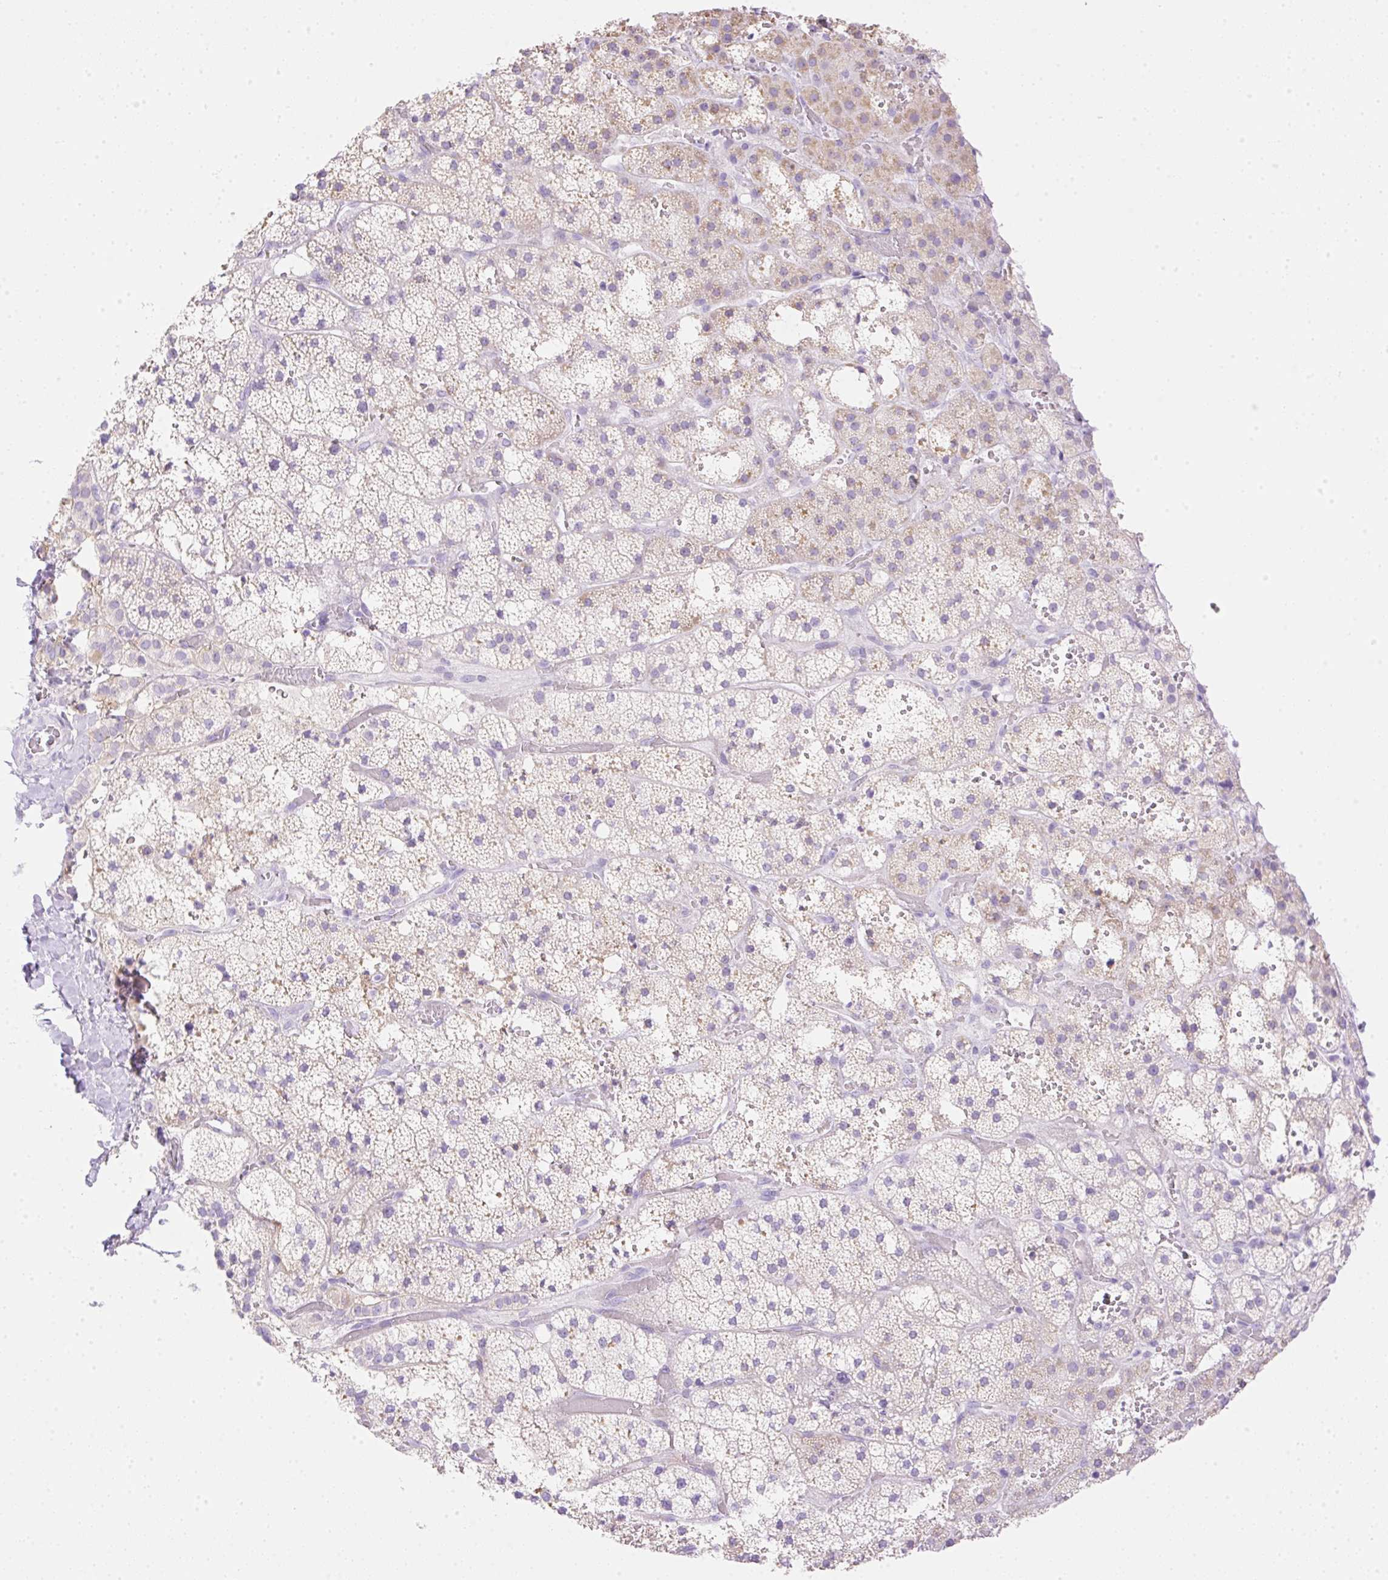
{"staining": {"intensity": "weak", "quantity": "<25%", "location": "cytoplasmic/membranous"}, "tissue": "adrenal gland", "cell_type": "Glandular cells", "image_type": "normal", "snomed": [{"axis": "morphology", "description": "Normal tissue, NOS"}, {"axis": "topography", "description": "Adrenal gland"}], "caption": "DAB immunohistochemical staining of unremarkable human adrenal gland shows no significant expression in glandular cells.", "gene": "CDX1", "patient": {"sex": "male", "age": 53}}